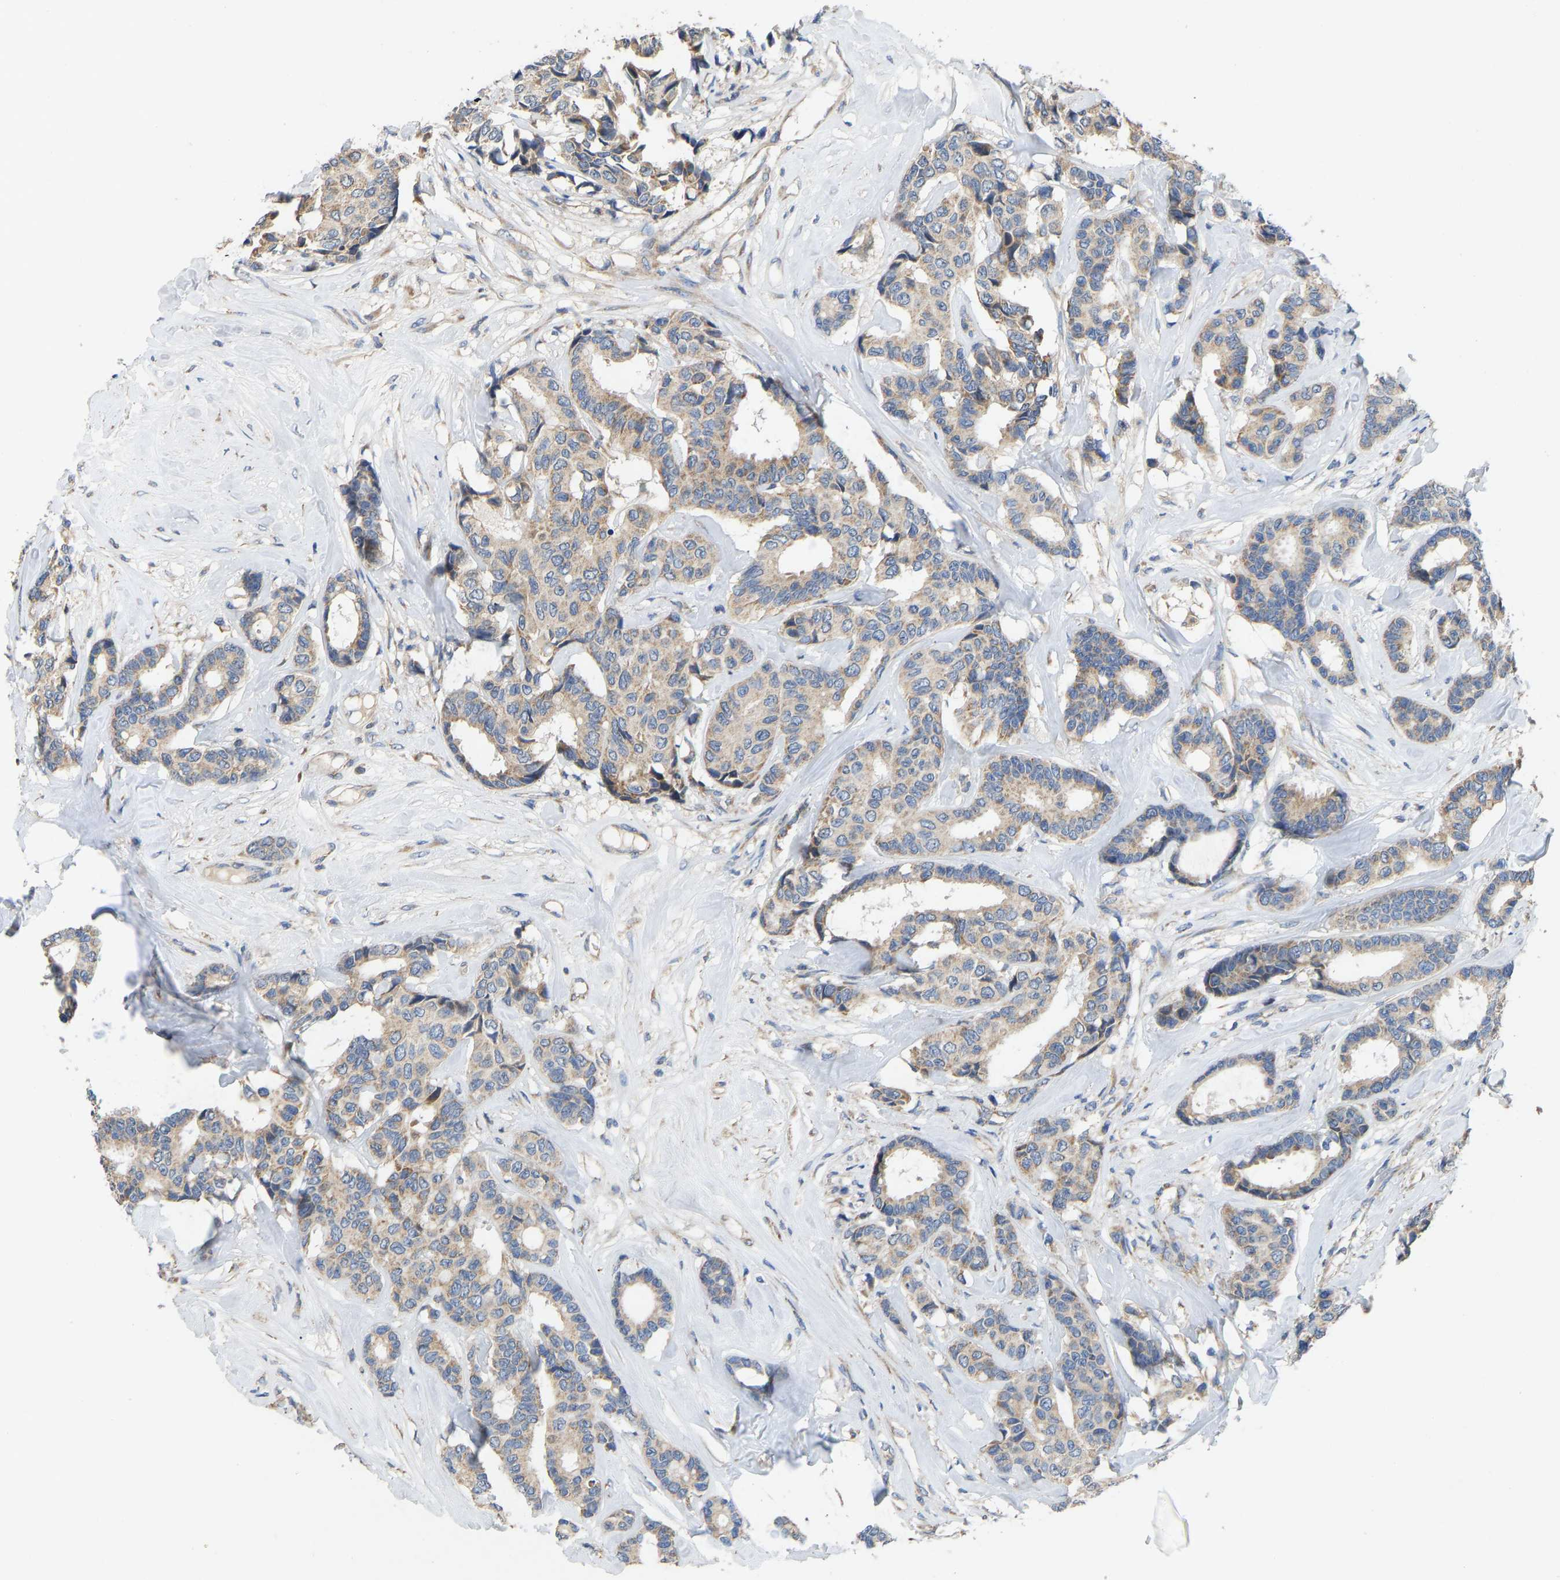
{"staining": {"intensity": "weak", "quantity": ">75%", "location": "cytoplasmic/membranous"}, "tissue": "breast cancer", "cell_type": "Tumor cells", "image_type": "cancer", "snomed": [{"axis": "morphology", "description": "Duct carcinoma"}, {"axis": "topography", "description": "Breast"}], "caption": "Brown immunohistochemical staining in infiltrating ductal carcinoma (breast) shows weak cytoplasmic/membranous expression in approximately >75% of tumor cells.", "gene": "TMEM150A", "patient": {"sex": "female", "age": 87}}